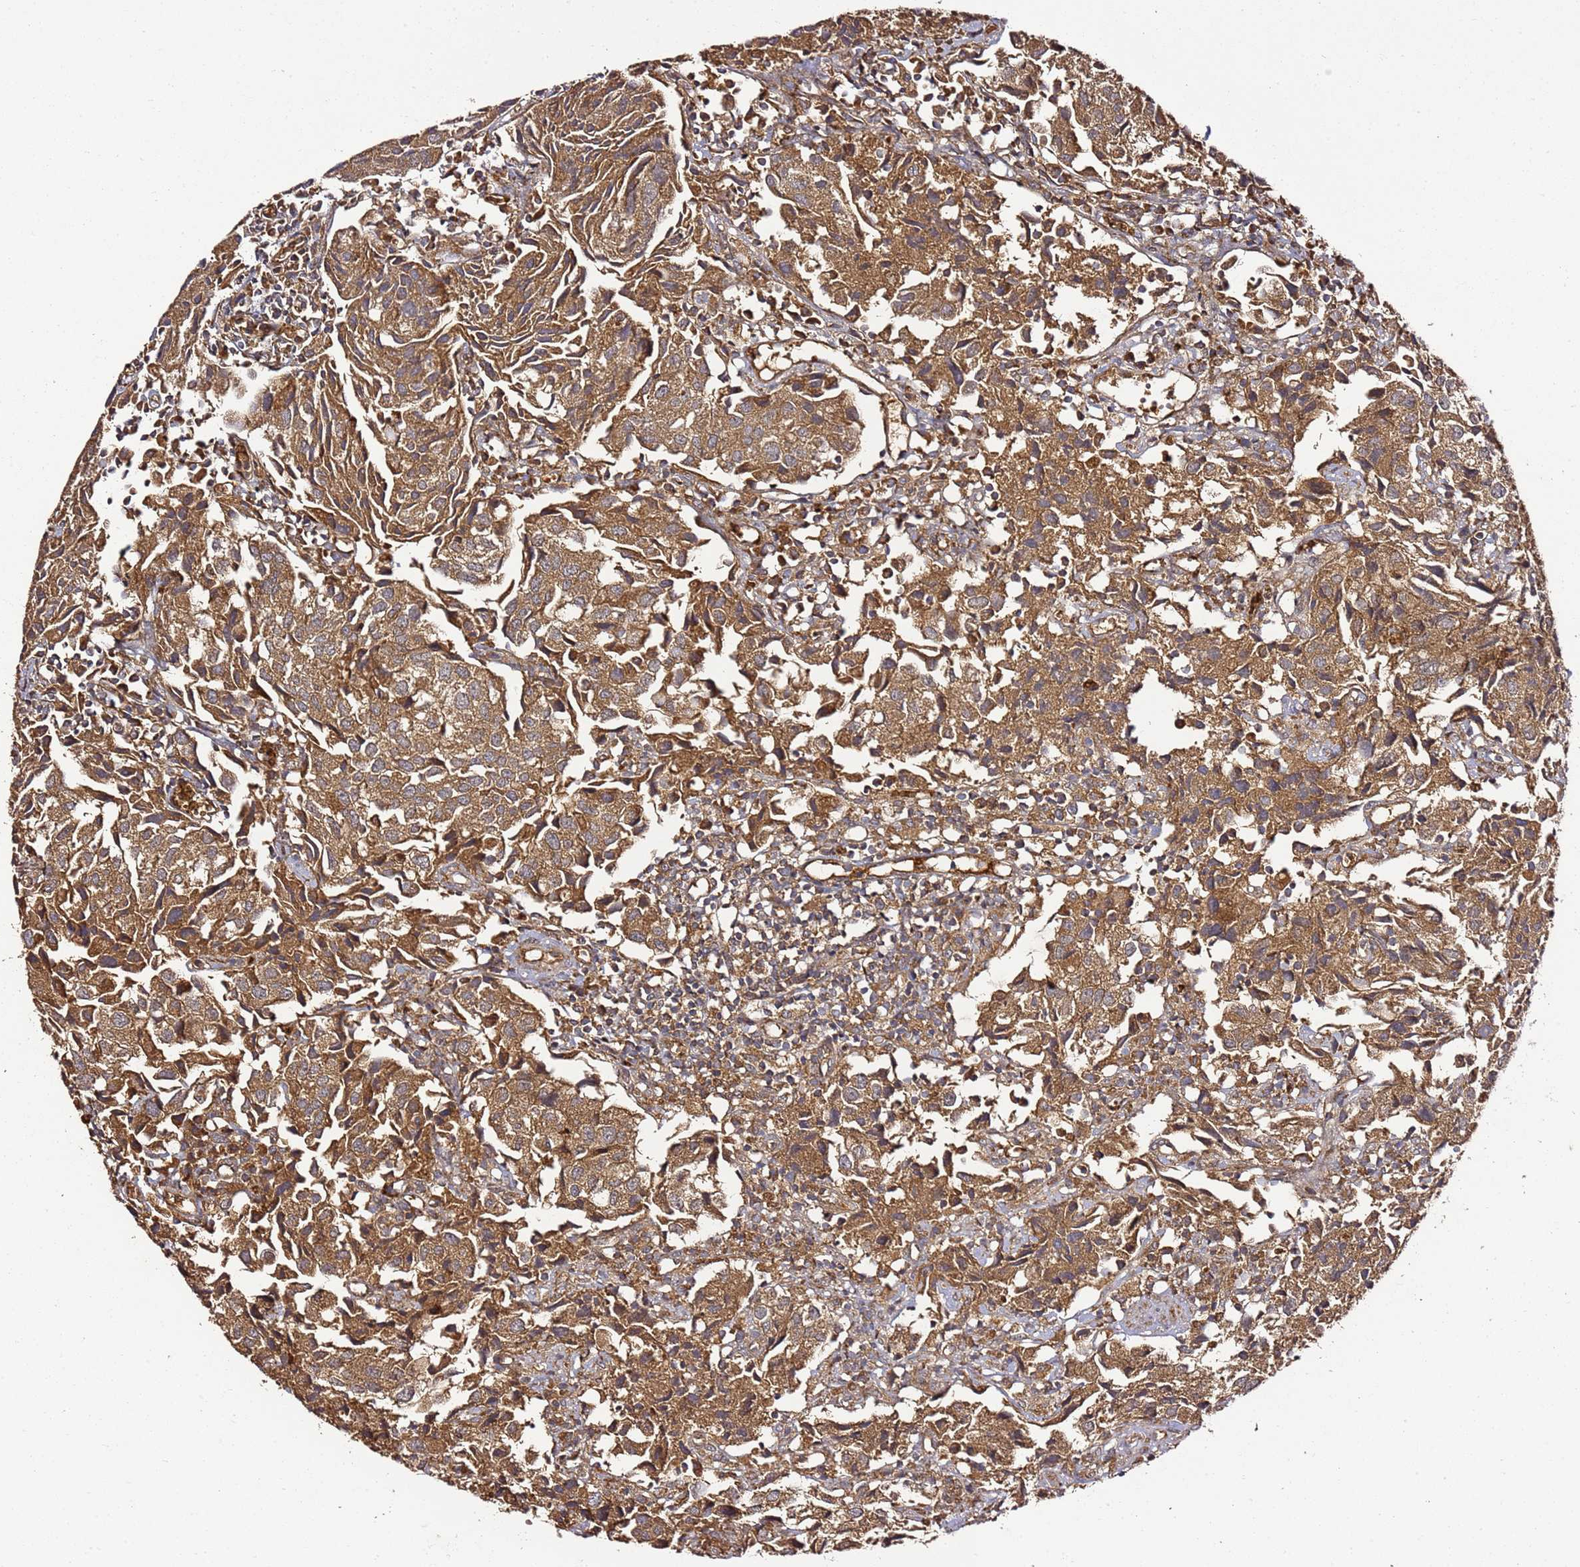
{"staining": {"intensity": "strong", "quantity": ">75%", "location": "cytoplasmic/membranous"}, "tissue": "urothelial cancer", "cell_type": "Tumor cells", "image_type": "cancer", "snomed": [{"axis": "morphology", "description": "Urothelial carcinoma, High grade"}, {"axis": "topography", "description": "Urinary bladder"}], "caption": "A micrograph showing strong cytoplasmic/membranous expression in approximately >75% of tumor cells in high-grade urothelial carcinoma, as visualized by brown immunohistochemical staining.", "gene": "TM2D2", "patient": {"sex": "female", "age": 75}}